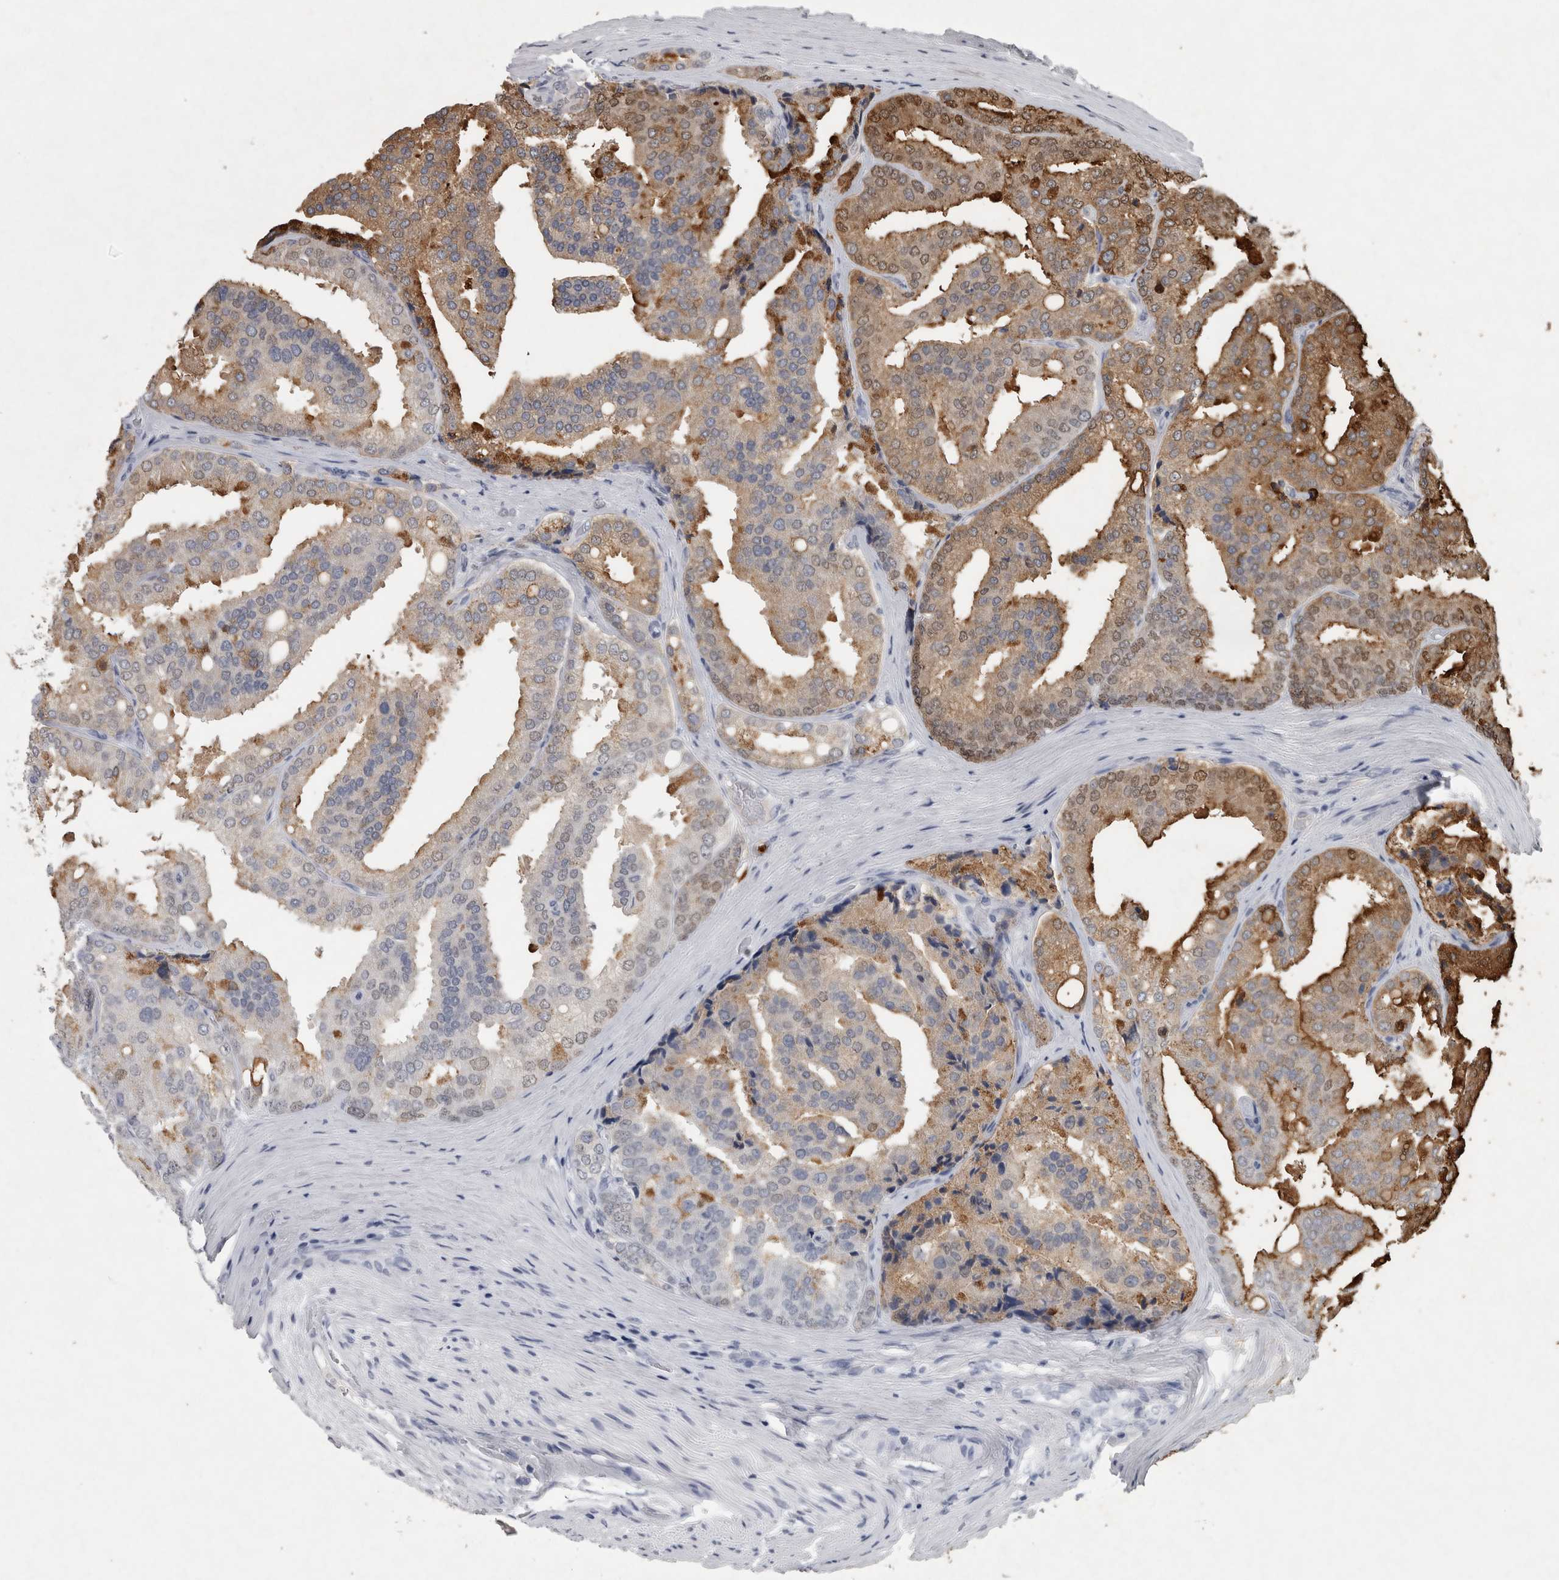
{"staining": {"intensity": "moderate", "quantity": "25%-75%", "location": "cytoplasmic/membranous,nuclear"}, "tissue": "prostate cancer", "cell_type": "Tumor cells", "image_type": "cancer", "snomed": [{"axis": "morphology", "description": "Adenocarcinoma, High grade"}, {"axis": "topography", "description": "Prostate"}], "caption": "A brown stain shows moderate cytoplasmic/membranous and nuclear expression of a protein in prostate adenocarcinoma (high-grade) tumor cells. The staining was performed using DAB to visualize the protein expression in brown, while the nuclei were stained in blue with hematoxylin (Magnification: 20x).", "gene": "WNT7A", "patient": {"sex": "male", "age": 50}}